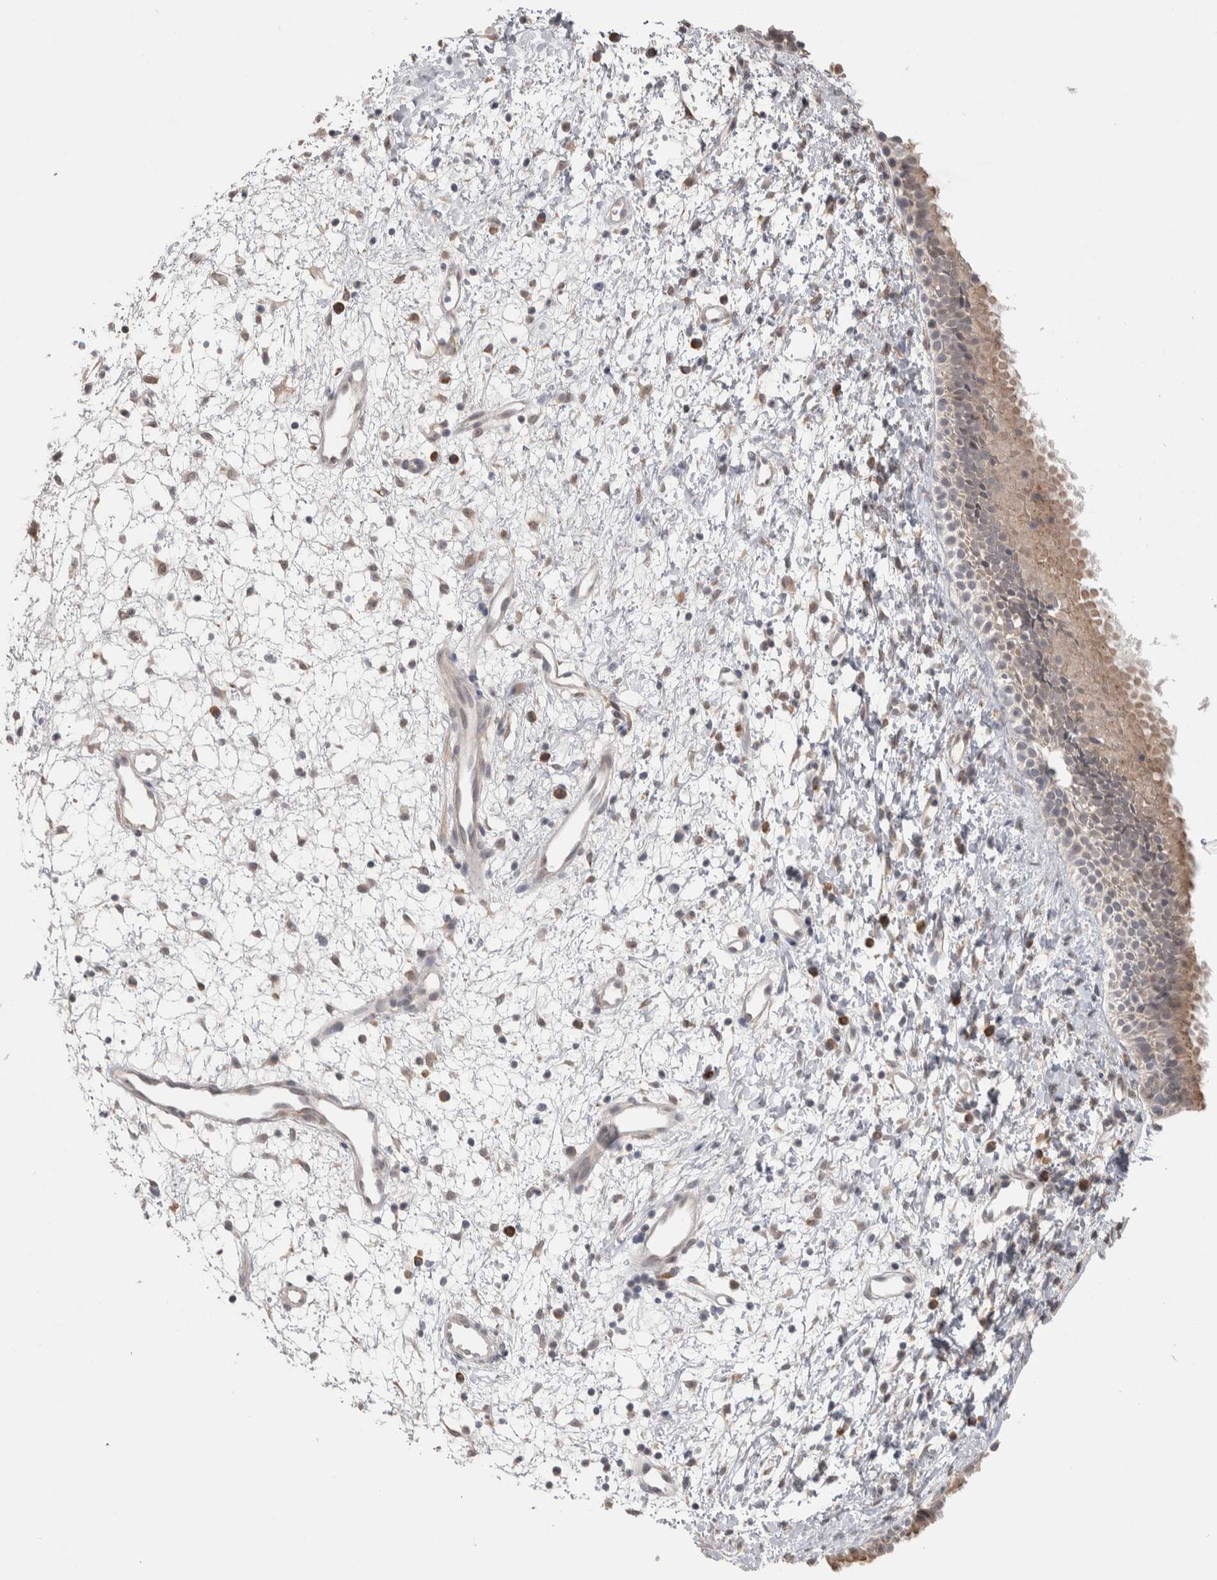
{"staining": {"intensity": "weak", "quantity": ">75%", "location": "cytoplasmic/membranous"}, "tissue": "nasopharynx", "cell_type": "Respiratory epithelial cells", "image_type": "normal", "snomed": [{"axis": "morphology", "description": "Normal tissue, NOS"}, {"axis": "topography", "description": "Nasopharynx"}], "caption": "IHC histopathology image of unremarkable nasopharynx stained for a protein (brown), which shows low levels of weak cytoplasmic/membranous expression in about >75% of respiratory epithelial cells.", "gene": "CUL2", "patient": {"sex": "male", "age": 22}}